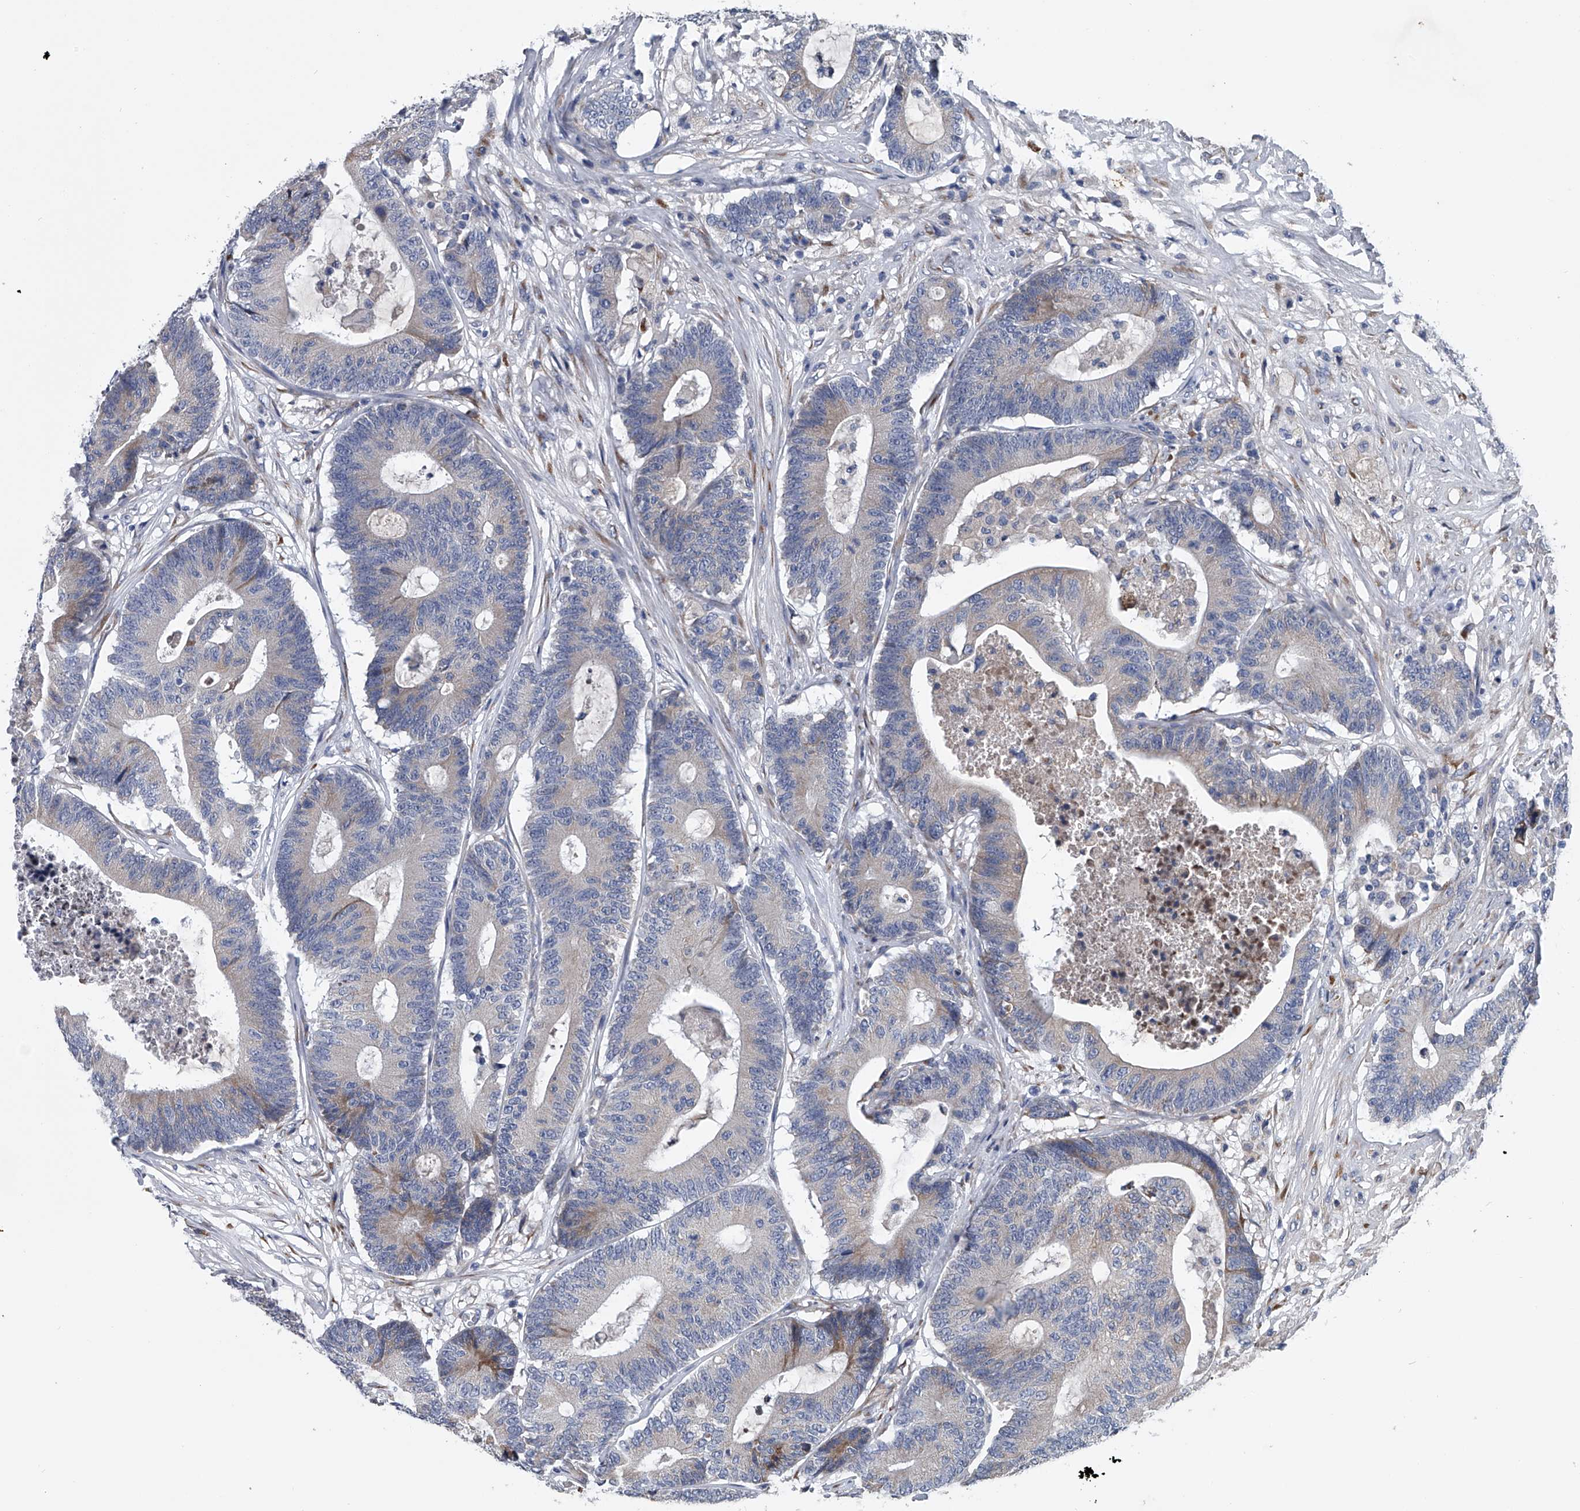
{"staining": {"intensity": "negative", "quantity": "none", "location": "none"}, "tissue": "colorectal cancer", "cell_type": "Tumor cells", "image_type": "cancer", "snomed": [{"axis": "morphology", "description": "Adenocarcinoma, NOS"}, {"axis": "topography", "description": "Colon"}], "caption": "DAB (3,3'-diaminobenzidine) immunohistochemical staining of colorectal cancer displays no significant expression in tumor cells.", "gene": "ABCG1", "patient": {"sex": "female", "age": 84}}